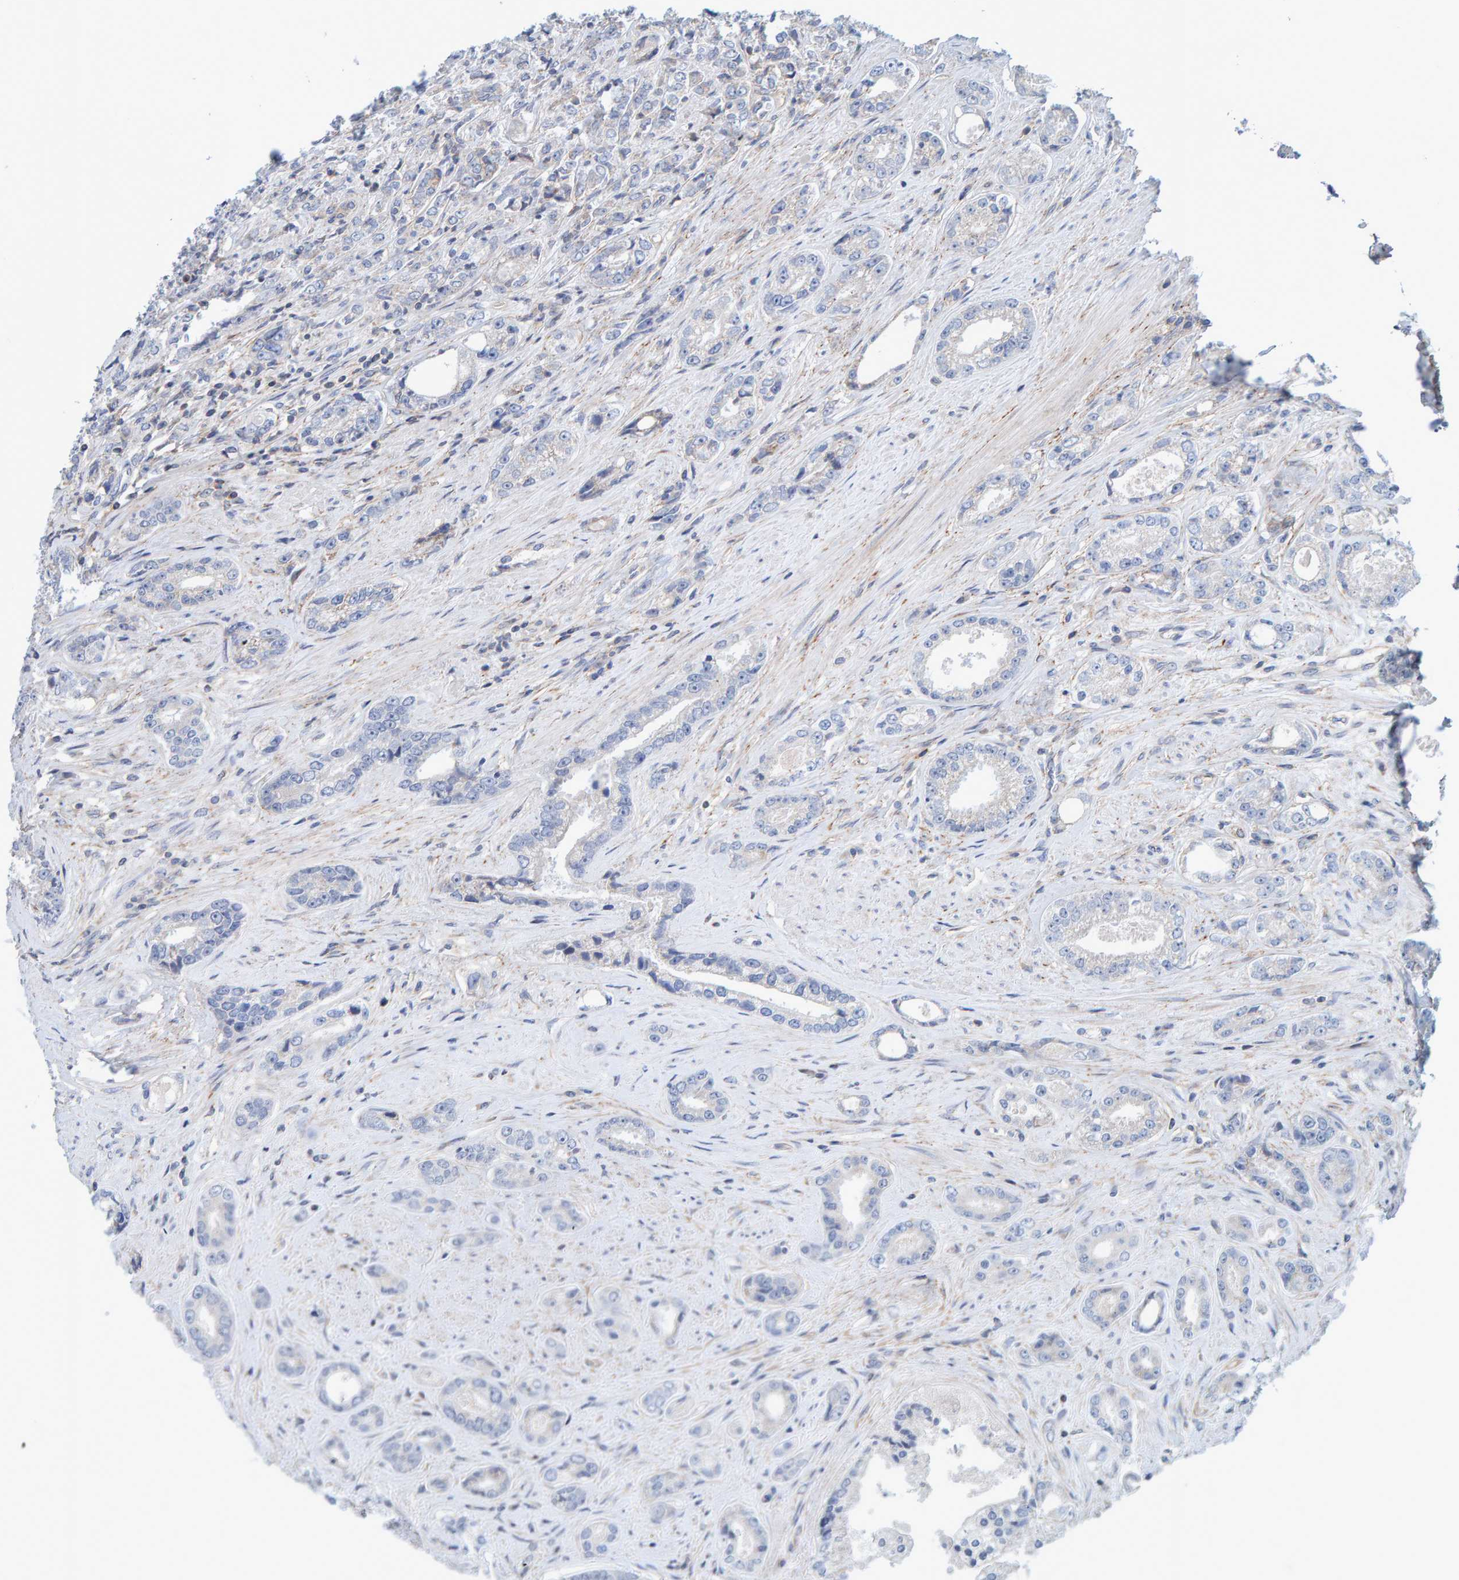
{"staining": {"intensity": "negative", "quantity": "none", "location": "none"}, "tissue": "prostate cancer", "cell_type": "Tumor cells", "image_type": "cancer", "snomed": [{"axis": "morphology", "description": "Adenocarcinoma, High grade"}, {"axis": "topography", "description": "Prostate"}], "caption": "This histopathology image is of high-grade adenocarcinoma (prostate) stained with immunohistochemistry to label a protein in brown with the nuclei are counter-stained blue. There is no staining in tumor cells. (Immunohistochemistry (ihc), brightfield microscopy, high magnification).", "gene": "RGP1", "patient": {"sex": "male", "age": 61}}